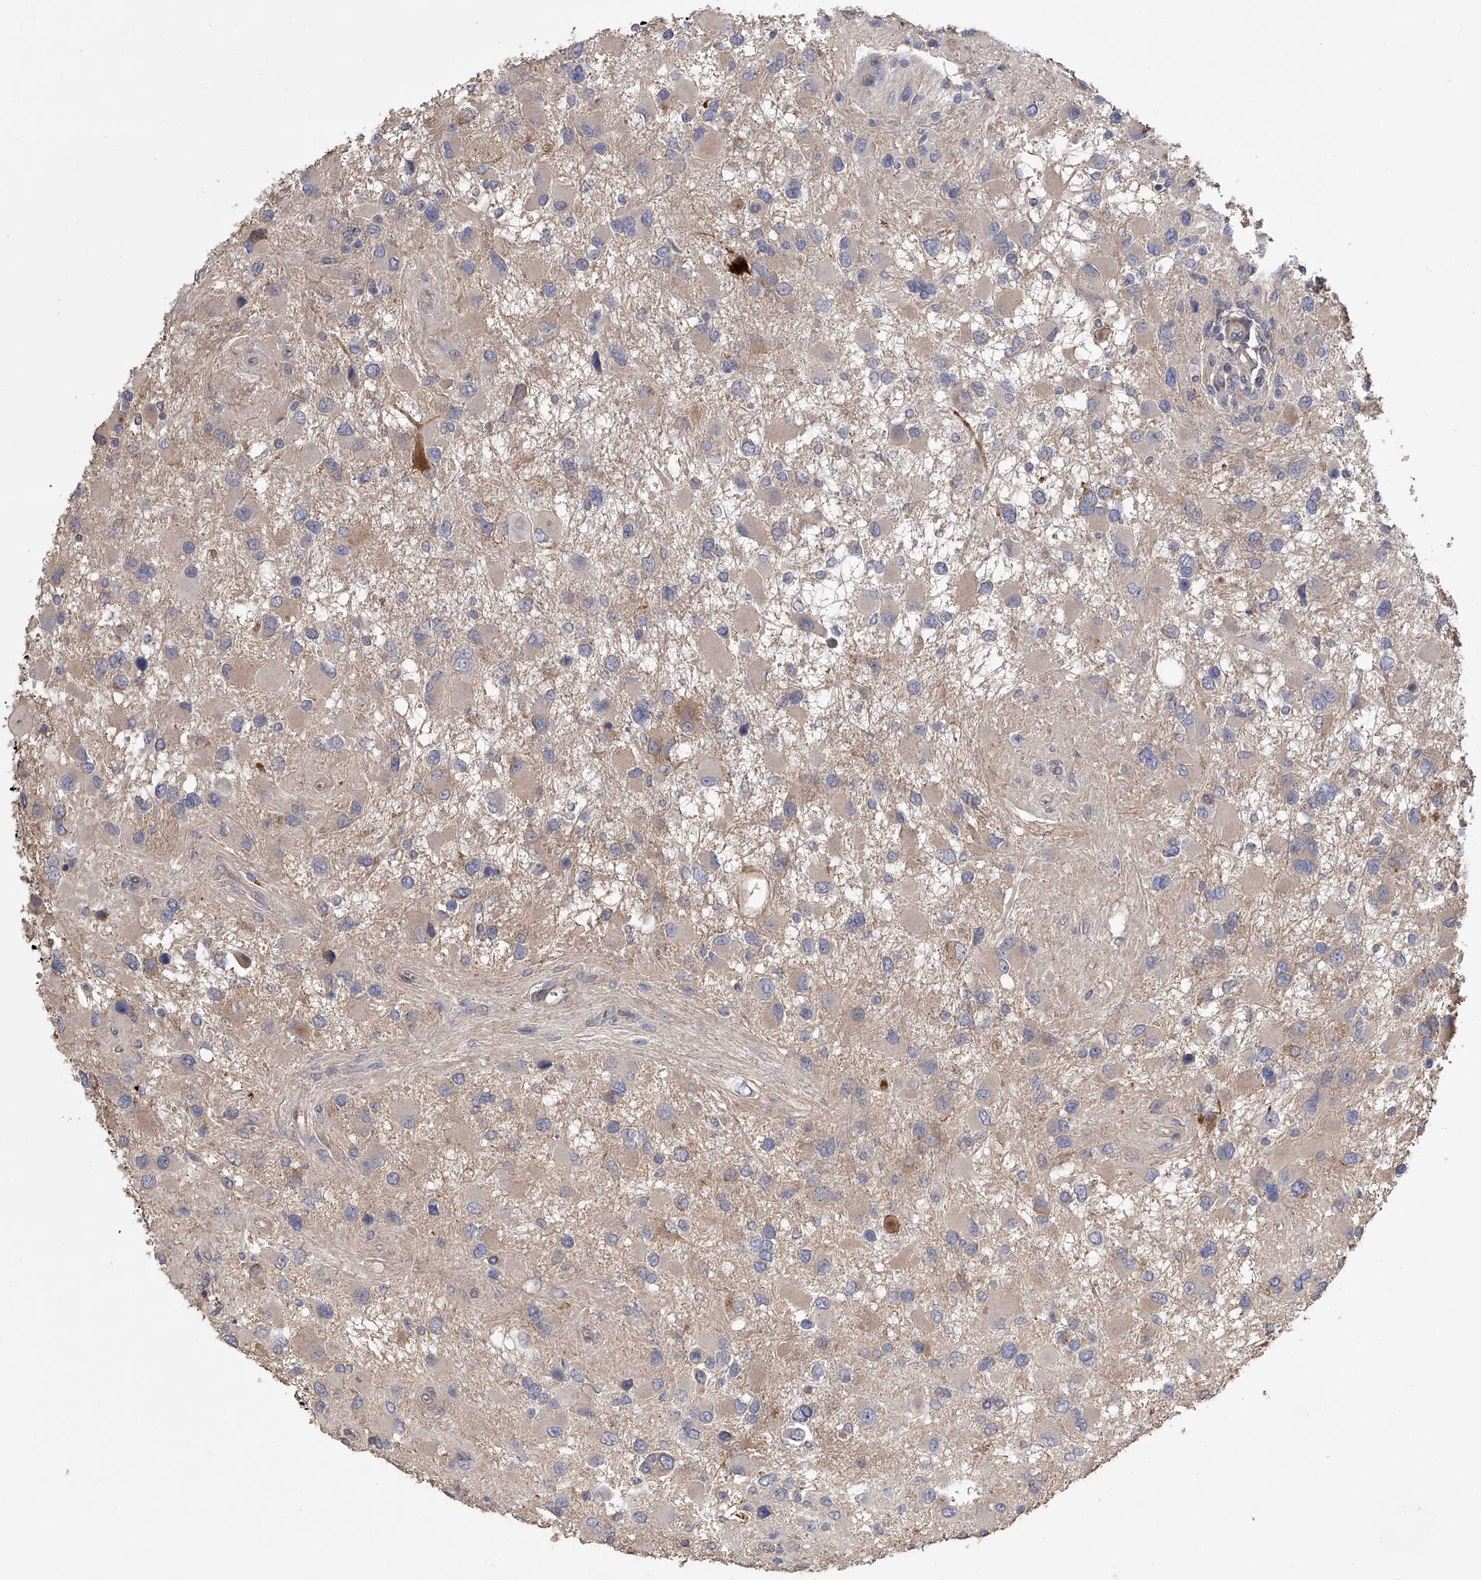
{"staining": {"intensity": "negative", "quantity": "none", "location": "none"}, "tissue": "glioma", "cell_type": "Tumor cells", "image_type": "cancer", "snomed": [{"axis": "morphology", "description": "Glioma, malignant, High grade"}, {"axis": "topography", "description": "Brain"}], "caption": "There is no significant staining in tumor cells of malignant glioma (high-grade).", "gene": "ZNF343", "patient": {"sex": "male", "age": 53}}